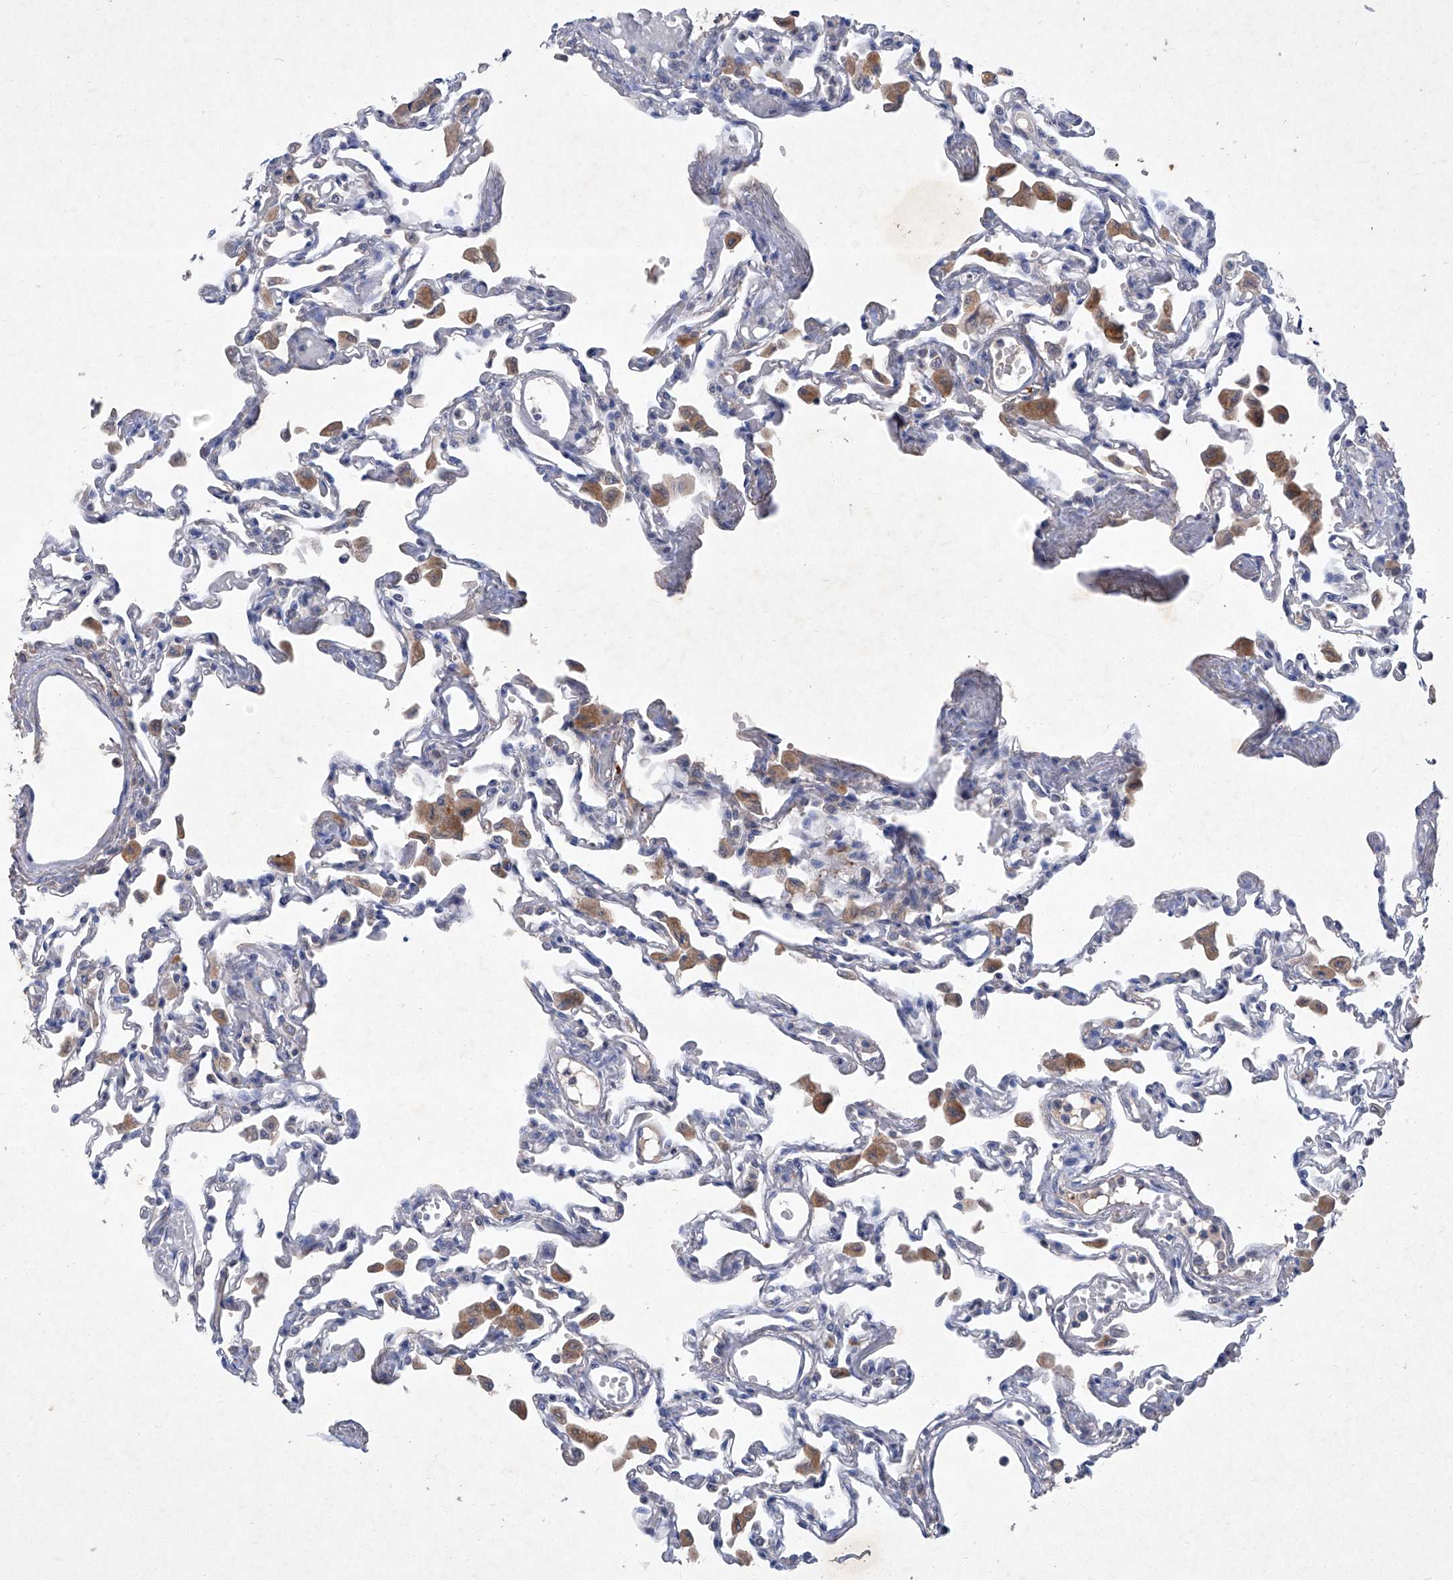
{"staining": {"intensity": "negative", "quantity": "none", "location": "none"}, "tissue": "lung", "cell_type": "Alveolar cells", "image_type": "normal", "snomed": [{"axis": "morphology", "description": "Normal tissue, NOS"}, {"axis": "topography", "description": "Bronchus"}, {"axis": "topography", "description": "Lung"}], "caption": "Lung was stained to show a protein in brown. There is no significant staining in alveolar cells. (DAB immunohistochemistry, high magnification).", "gene": "SBK2", "patient": {"sex": "female", "age": 49}}